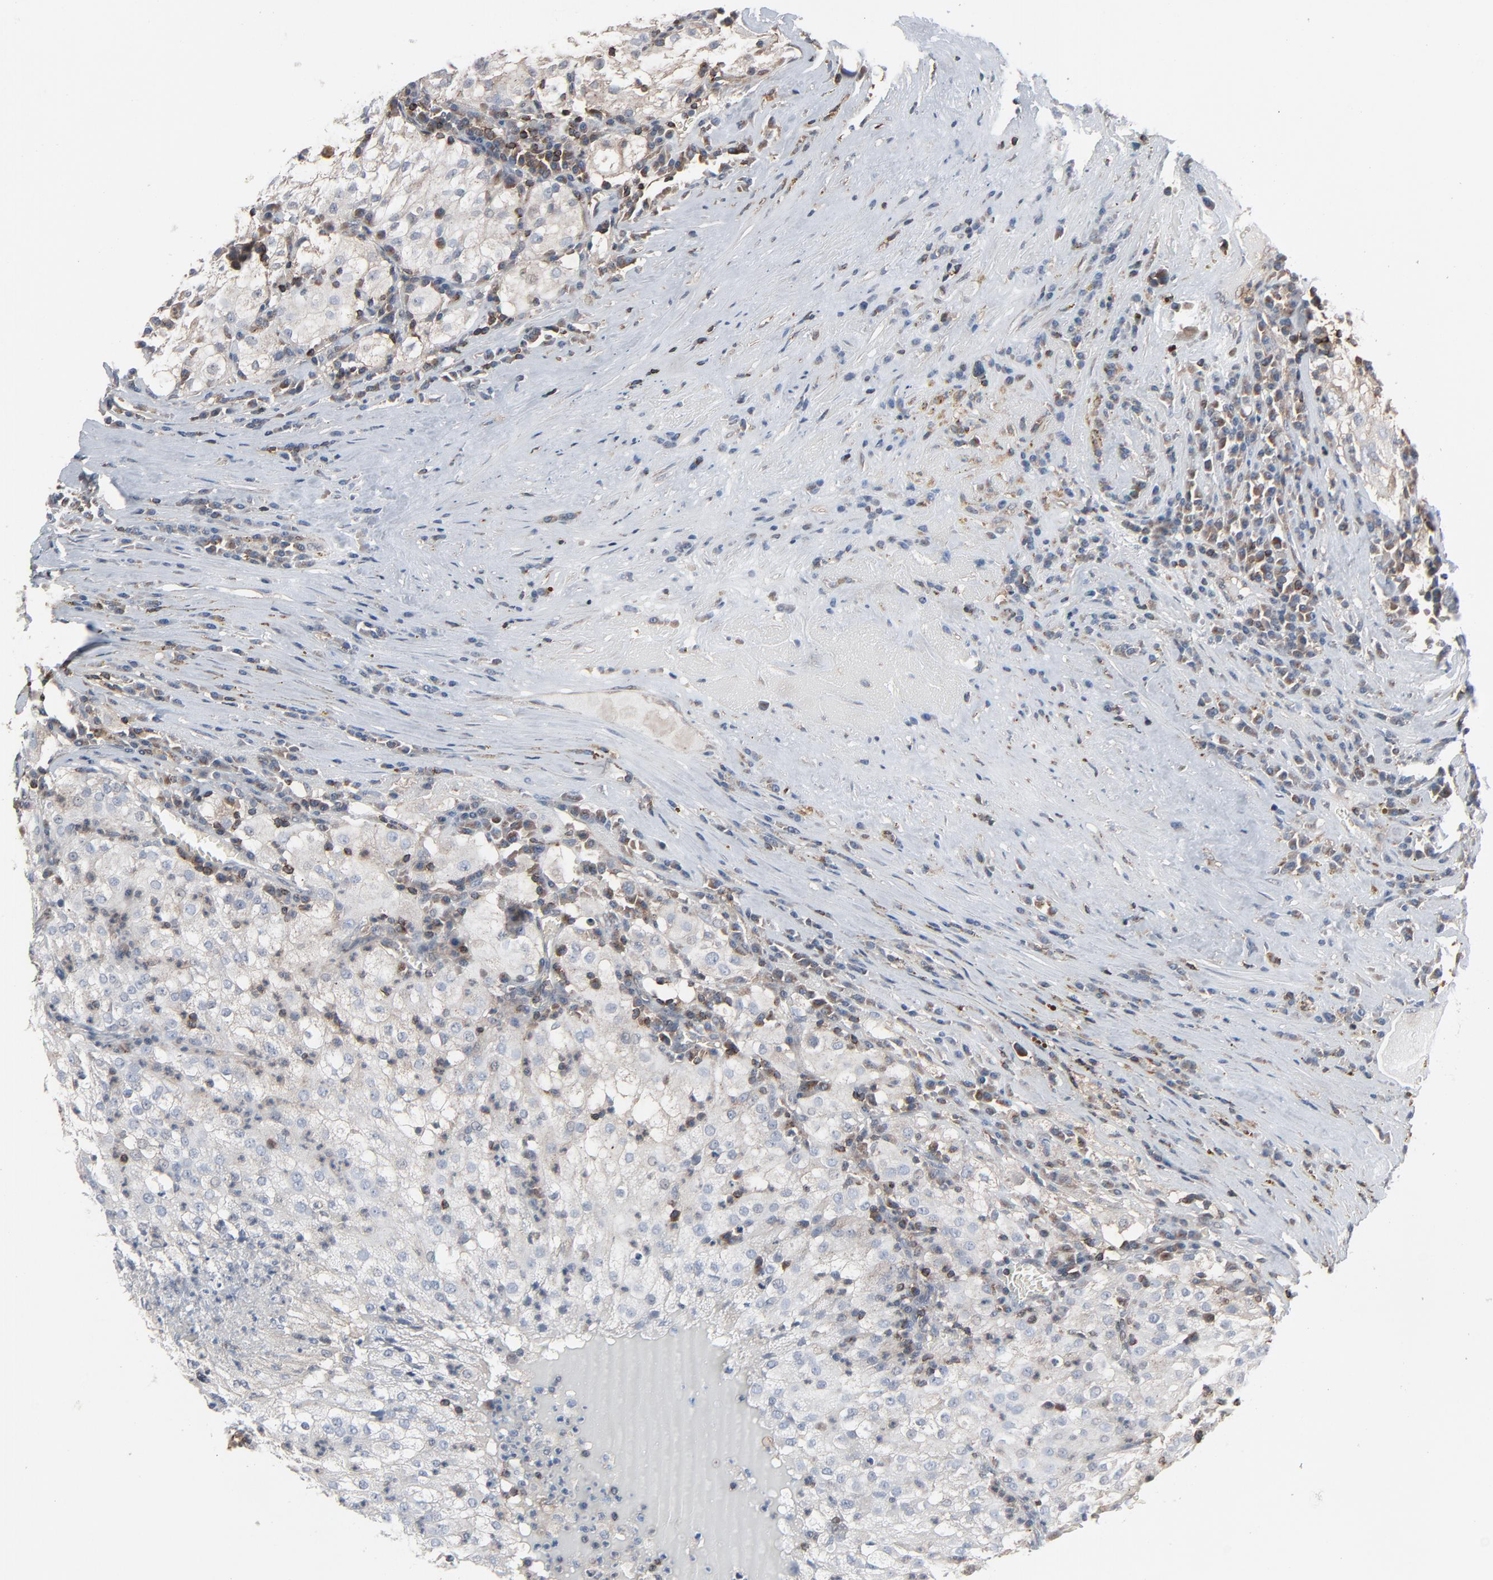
{"staining": {"intensity": "negative", "quantity": "none", "location": "none"}, "tissue": "renal cancer", "cell_type": "Tumor cells", "image_type": "cancer", "snomed": [{"axis": "morphology", "description": "Adenocarcinoma, NOS"}, {"axis": "topography", "description": "Kidney"}], "caption": "IHC histopathology image of adenocarcinoma (renal) stained for a protein (brown), which exhibits no expression in tumor cells.", "gene": "OPTN", "patient": {"sex": "male", "age": 59}}